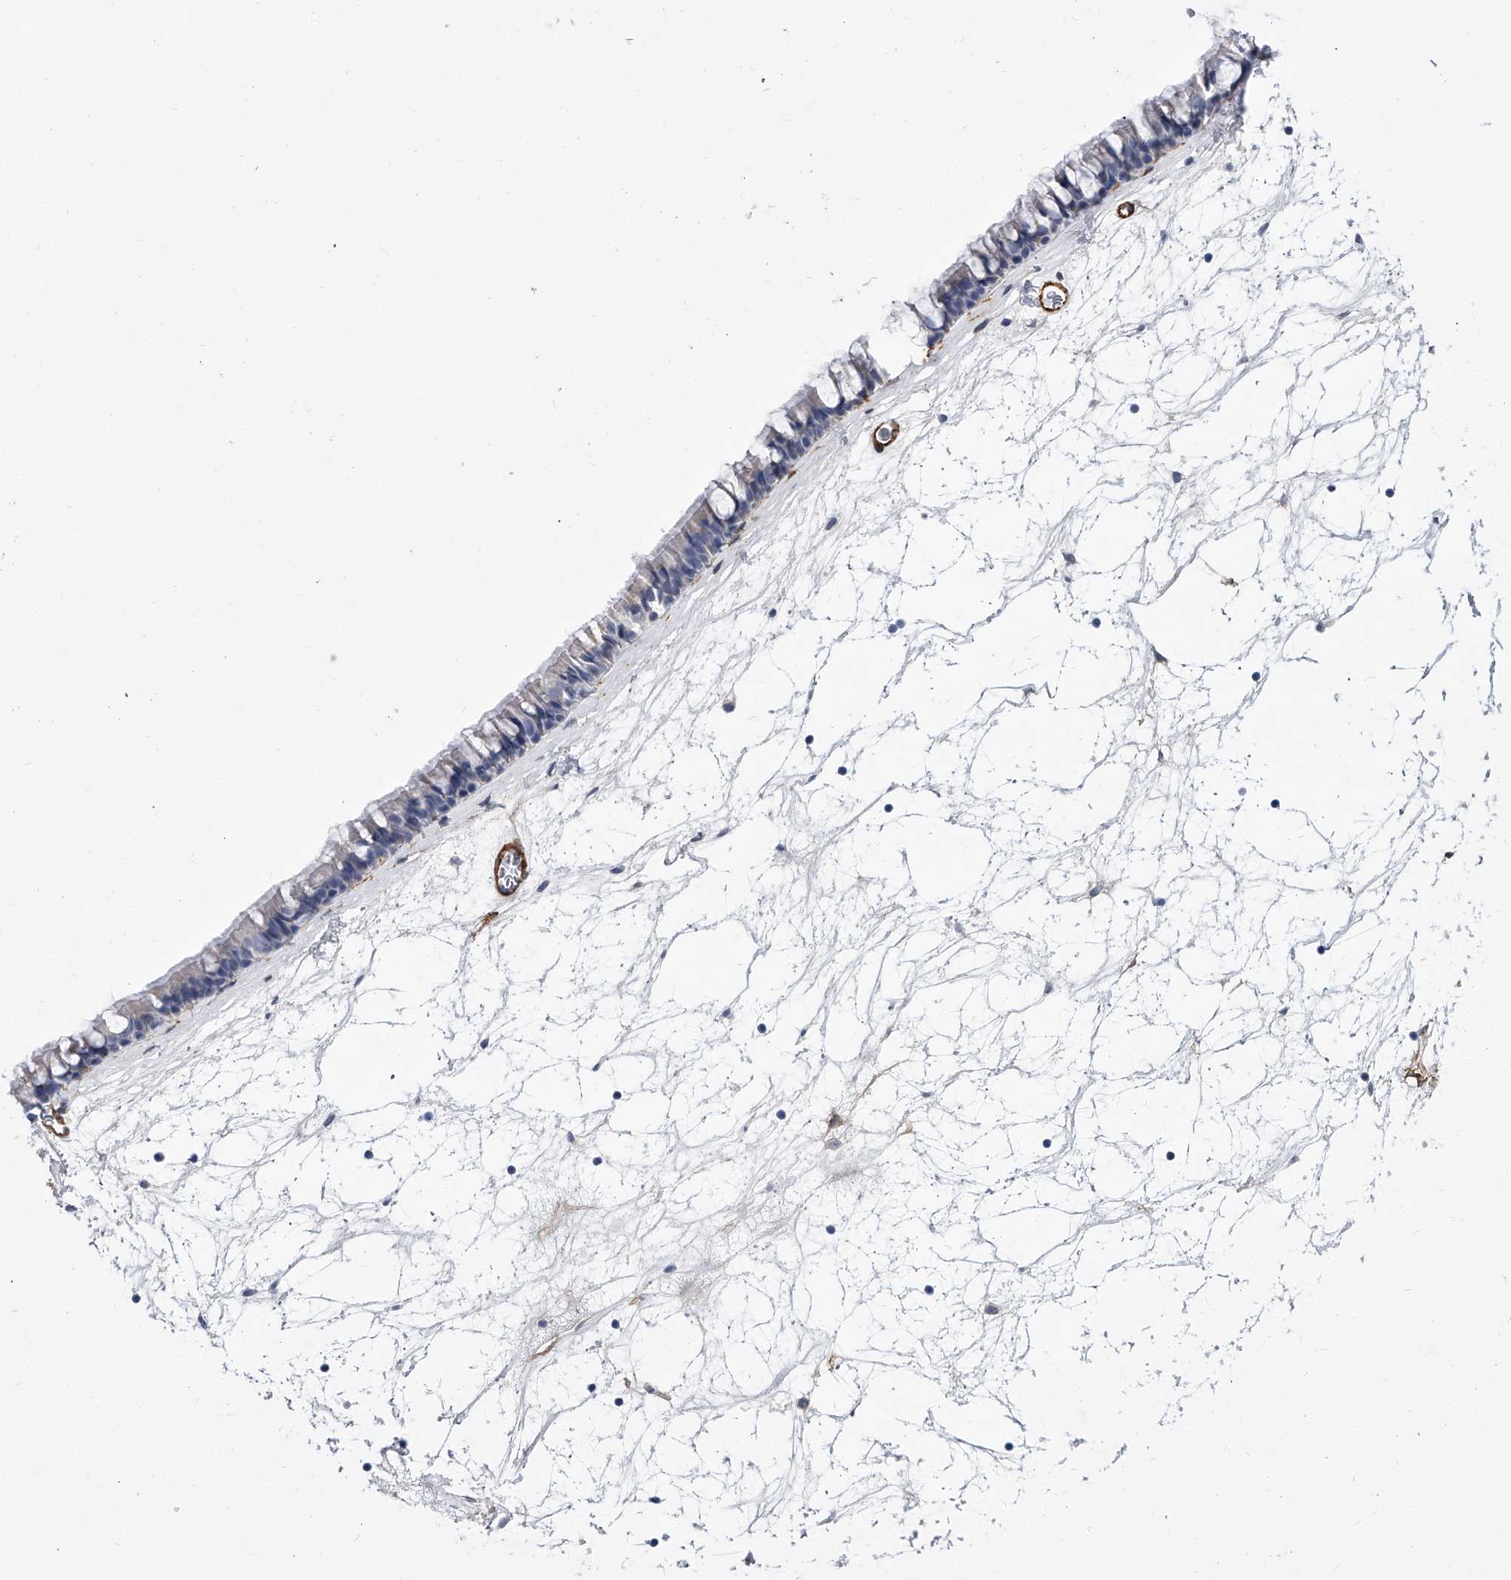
{"staining": {"intensity": "negative", "quantity": "none", "location": "none"}, "tissue": "nasopharynx", "cell_type": "Respiratory epithelial cells", "image_type": "normal", "snomed": [{"axis": "morphology", "description": "Normal tissue, NOS"}, {"axis": "topography", "description": "Nasopharynx"}], "caption": "This is an IHC micrograph of benign nasopharynx. There is no positivity in respiratory epithelial cells.", "gene": "ALG14", "patient": {"sex": "male", "age": 64}}